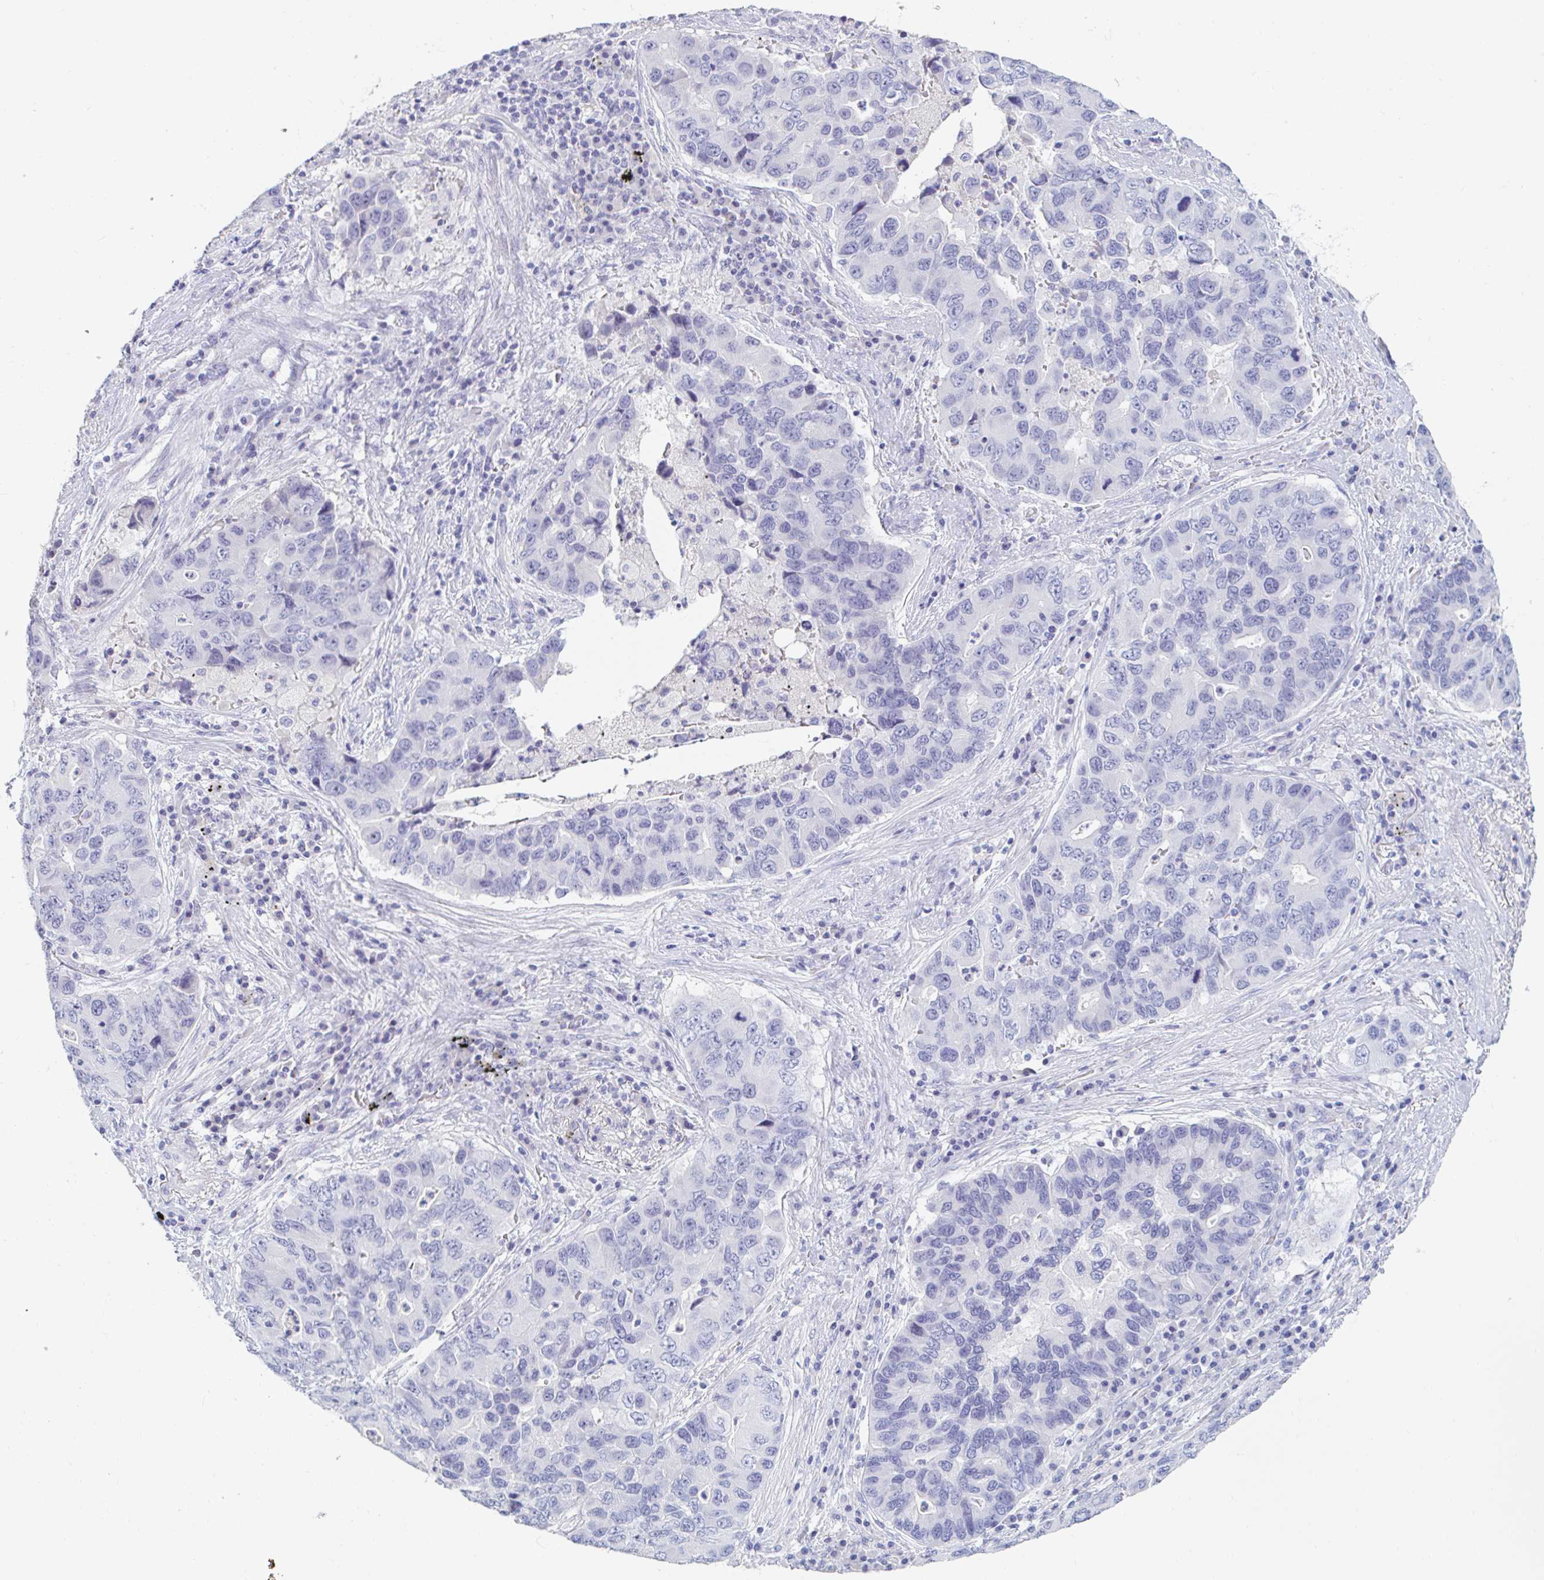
{"staining": {"intensity": "negative", "quantity": "none", "location": "none"}, "tissue": "lung cancer", "cell_type": "Tumor cells", "image_type": "cancer", "snomed": [{"axis": "morphology", "description": "Adenocarcinoma, NOS"}, {"axis": "morphology", "description": "Adenocarcinoma, metastatic, NOS"}, {"axis": "topography", "description": "Lymph node"}, {"axis": "topography", "description": "Lung"}], "caption": "An immunohistochemistry image of metastatic adenocarcinoma (lung) is shown. There is no staining in tumor cells of metastatic adenocarcinoma (lung).", "gene": "TEX44", "patient": {"sex": "female", "age": 54}}